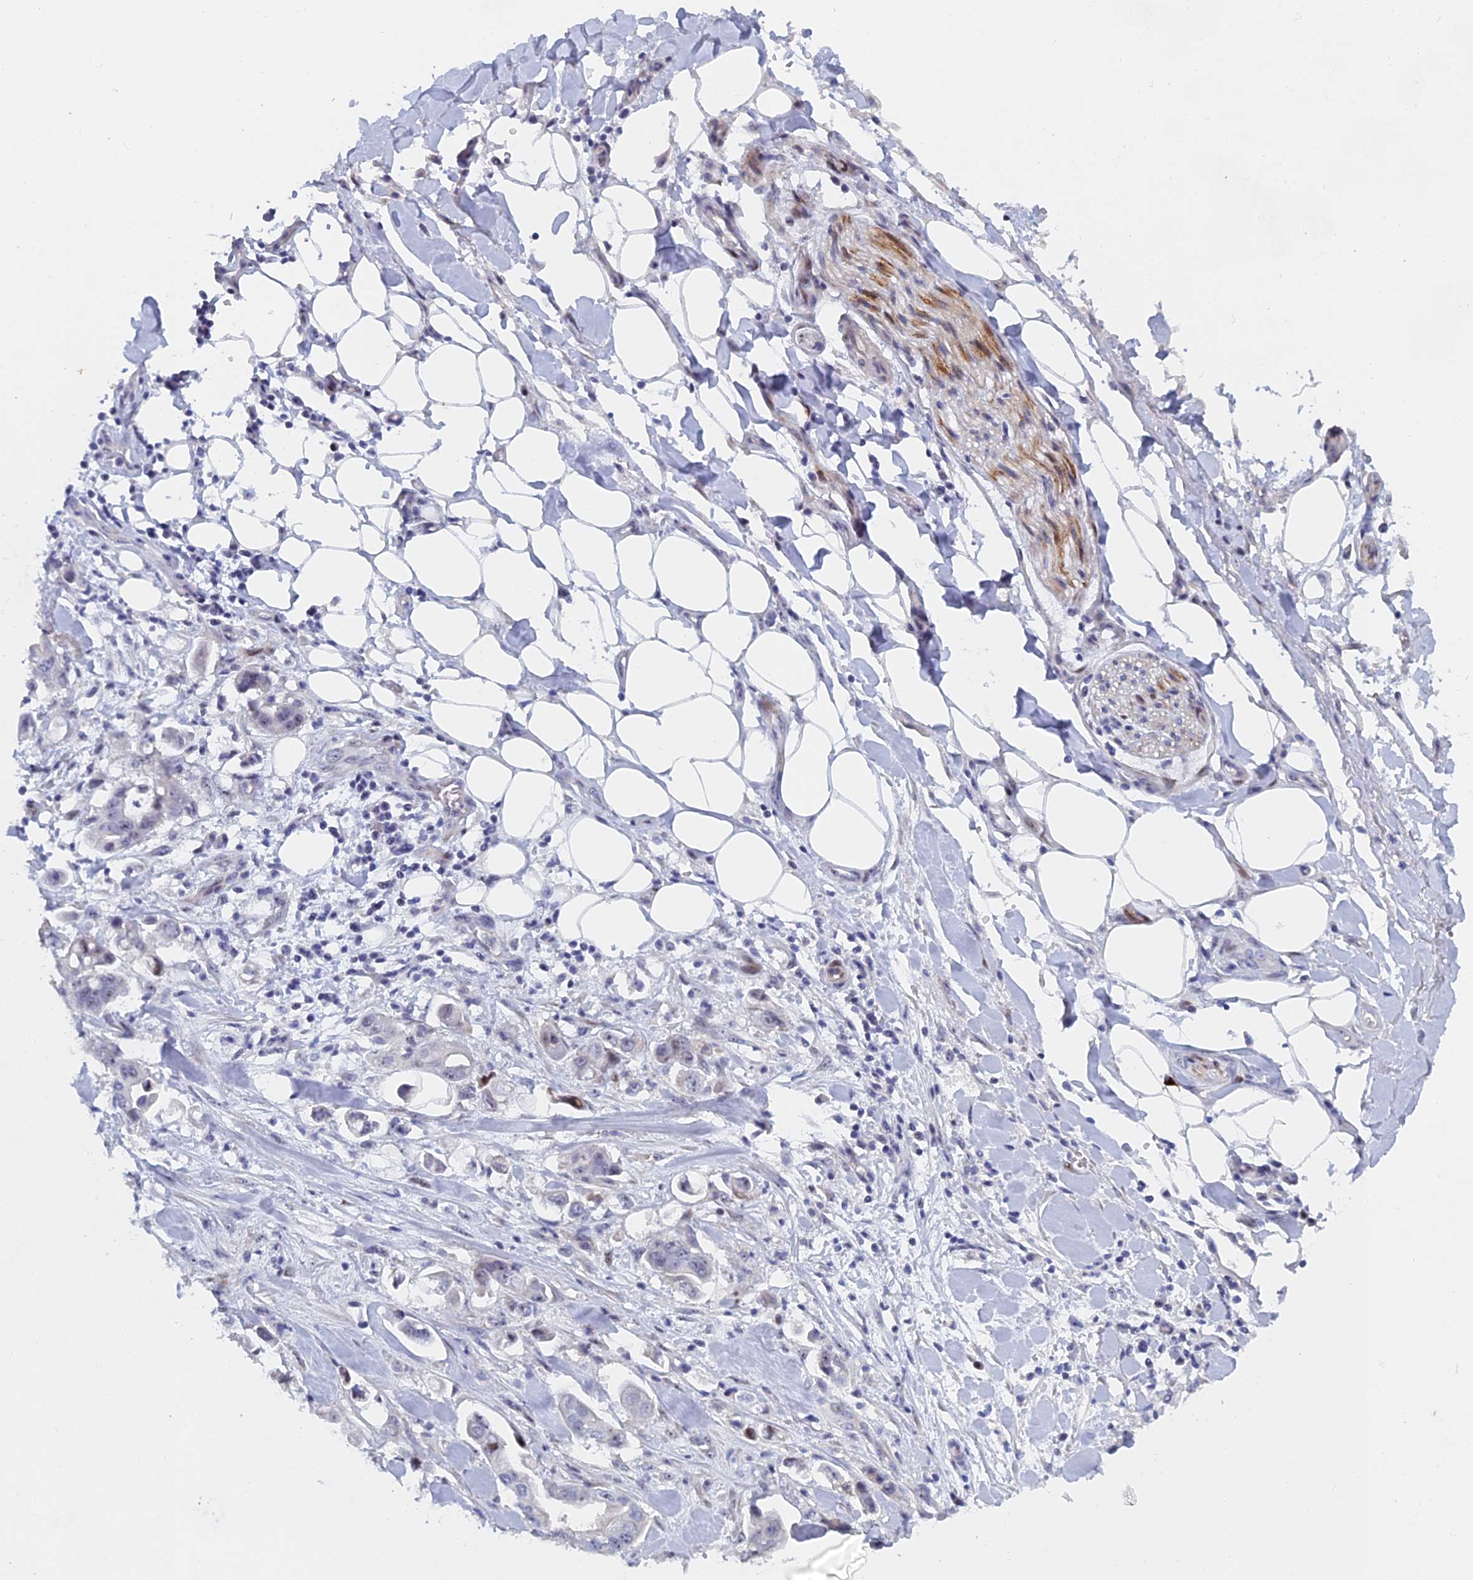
{"staining": {"intensity": "weak", "quantity": "<25%", "location": "nuclear"}, "tissue": "stomach cancer", "cell_type": "Tumor cells", "image_type": "cancer", "snomed": [{"axis": "morphology", "description": "Adenocarcinoma, NOS"}, {"axis": "topography", "description": "Stomach"}], "caption": "Human adenocarcinoma (stomach) stained for a protein using immunohistochemistry (IHC) demonstrates no staining in tumor cells.", "gene": "DRGX", "patient": {"sex": "male", "age": 62}}